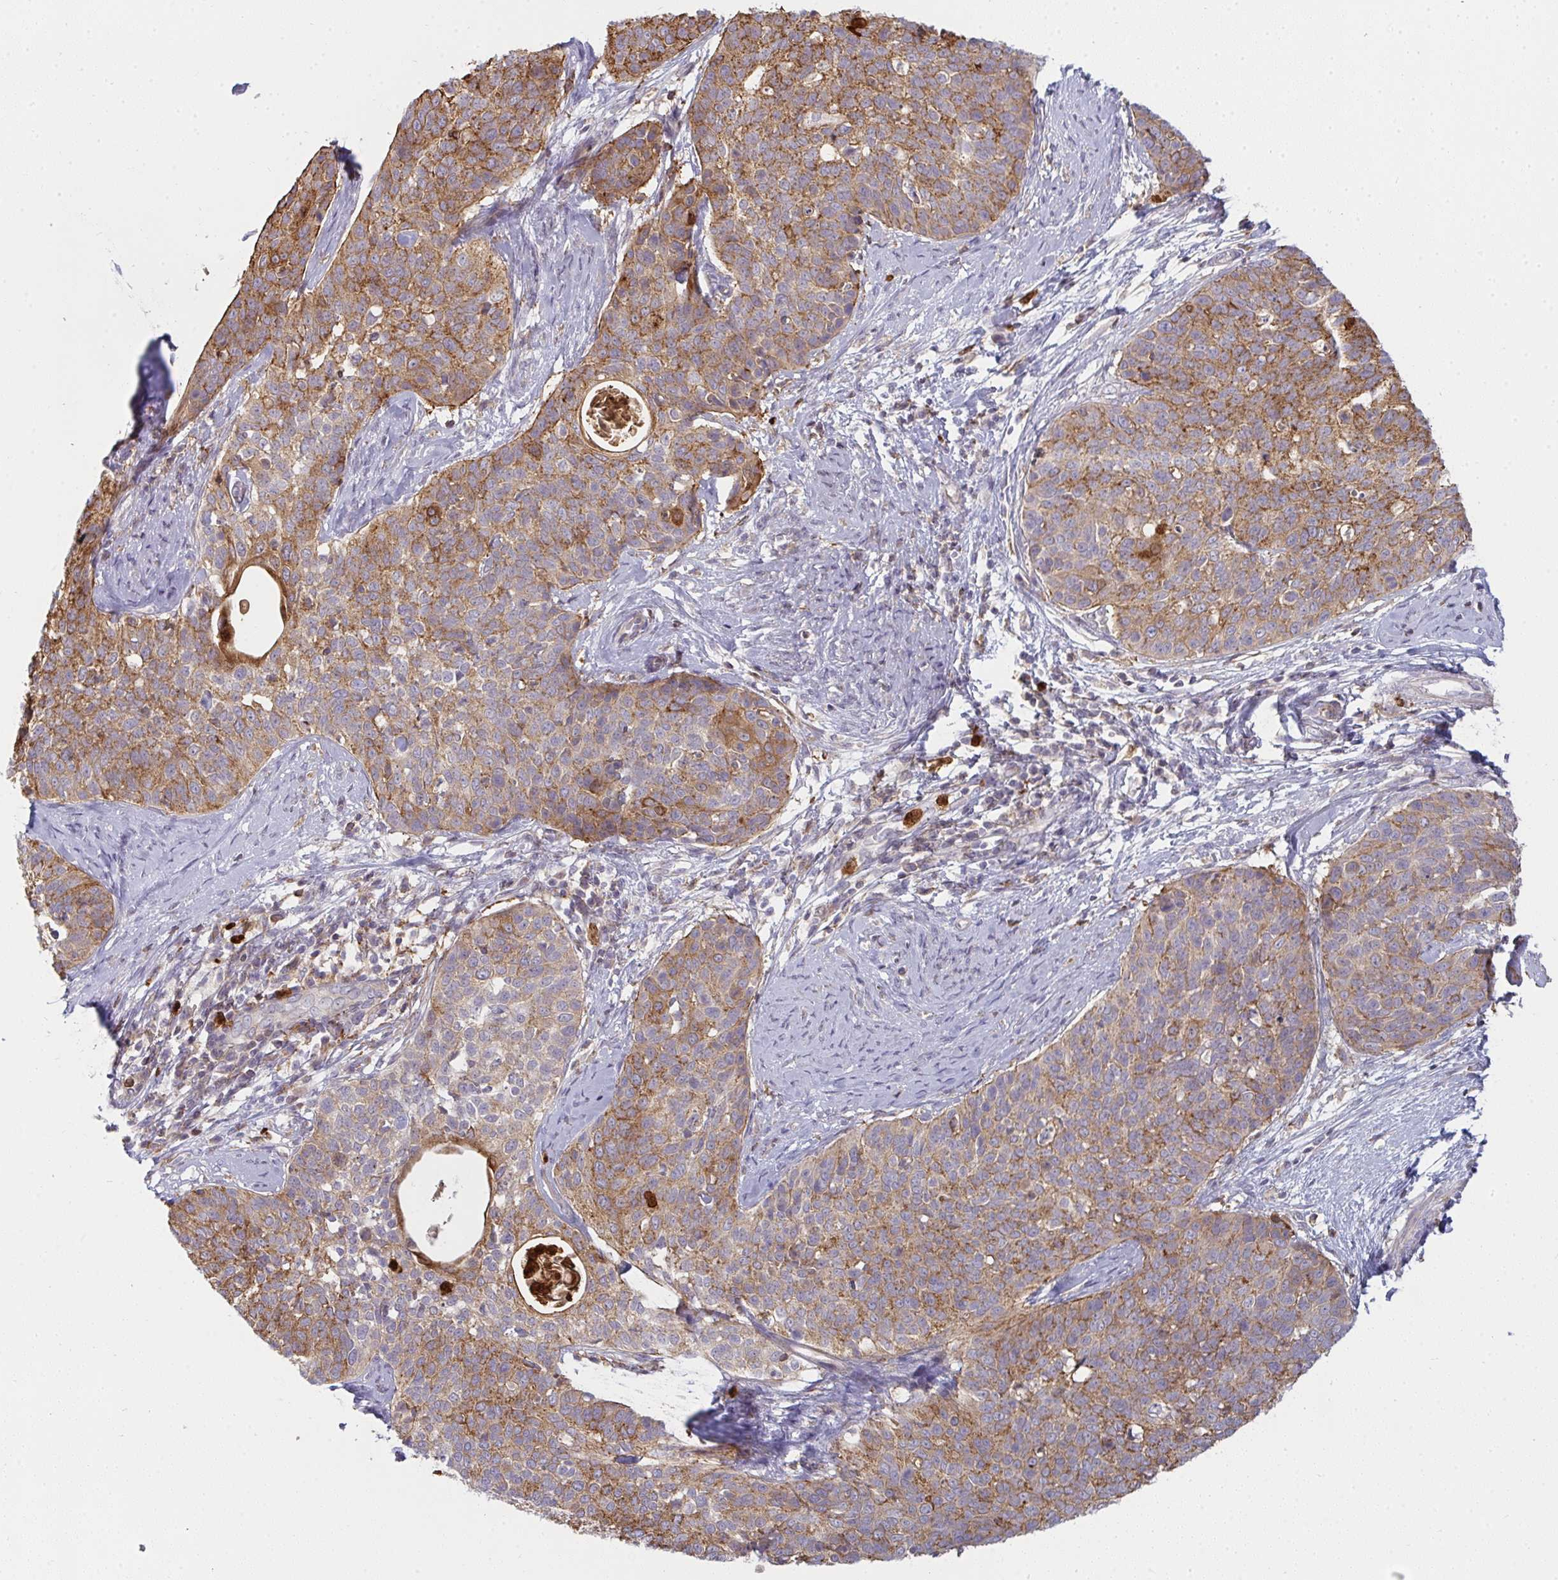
{"staining": {"intensity": "moderate", "quantity": ">75%", "location": "cytoplasmic/membranous"}, "tissue": "cervical cancer", "cell_type": "Tumor cells", "image_type": "cancer", "snomed": [{"axis": "morphology", "description": "Squamous cell carcinoma, NOS"}, {"axis": "topography", "description": "Cervix"}], "caption": "Protein staining exhibits moderate cytoplasmic/membranous expression in about >75% of tumor cells in cervical cancer (squamous cell carcinoma).", "gene": "CSF3R", "patient": {"sex": "female", "age": 69}}